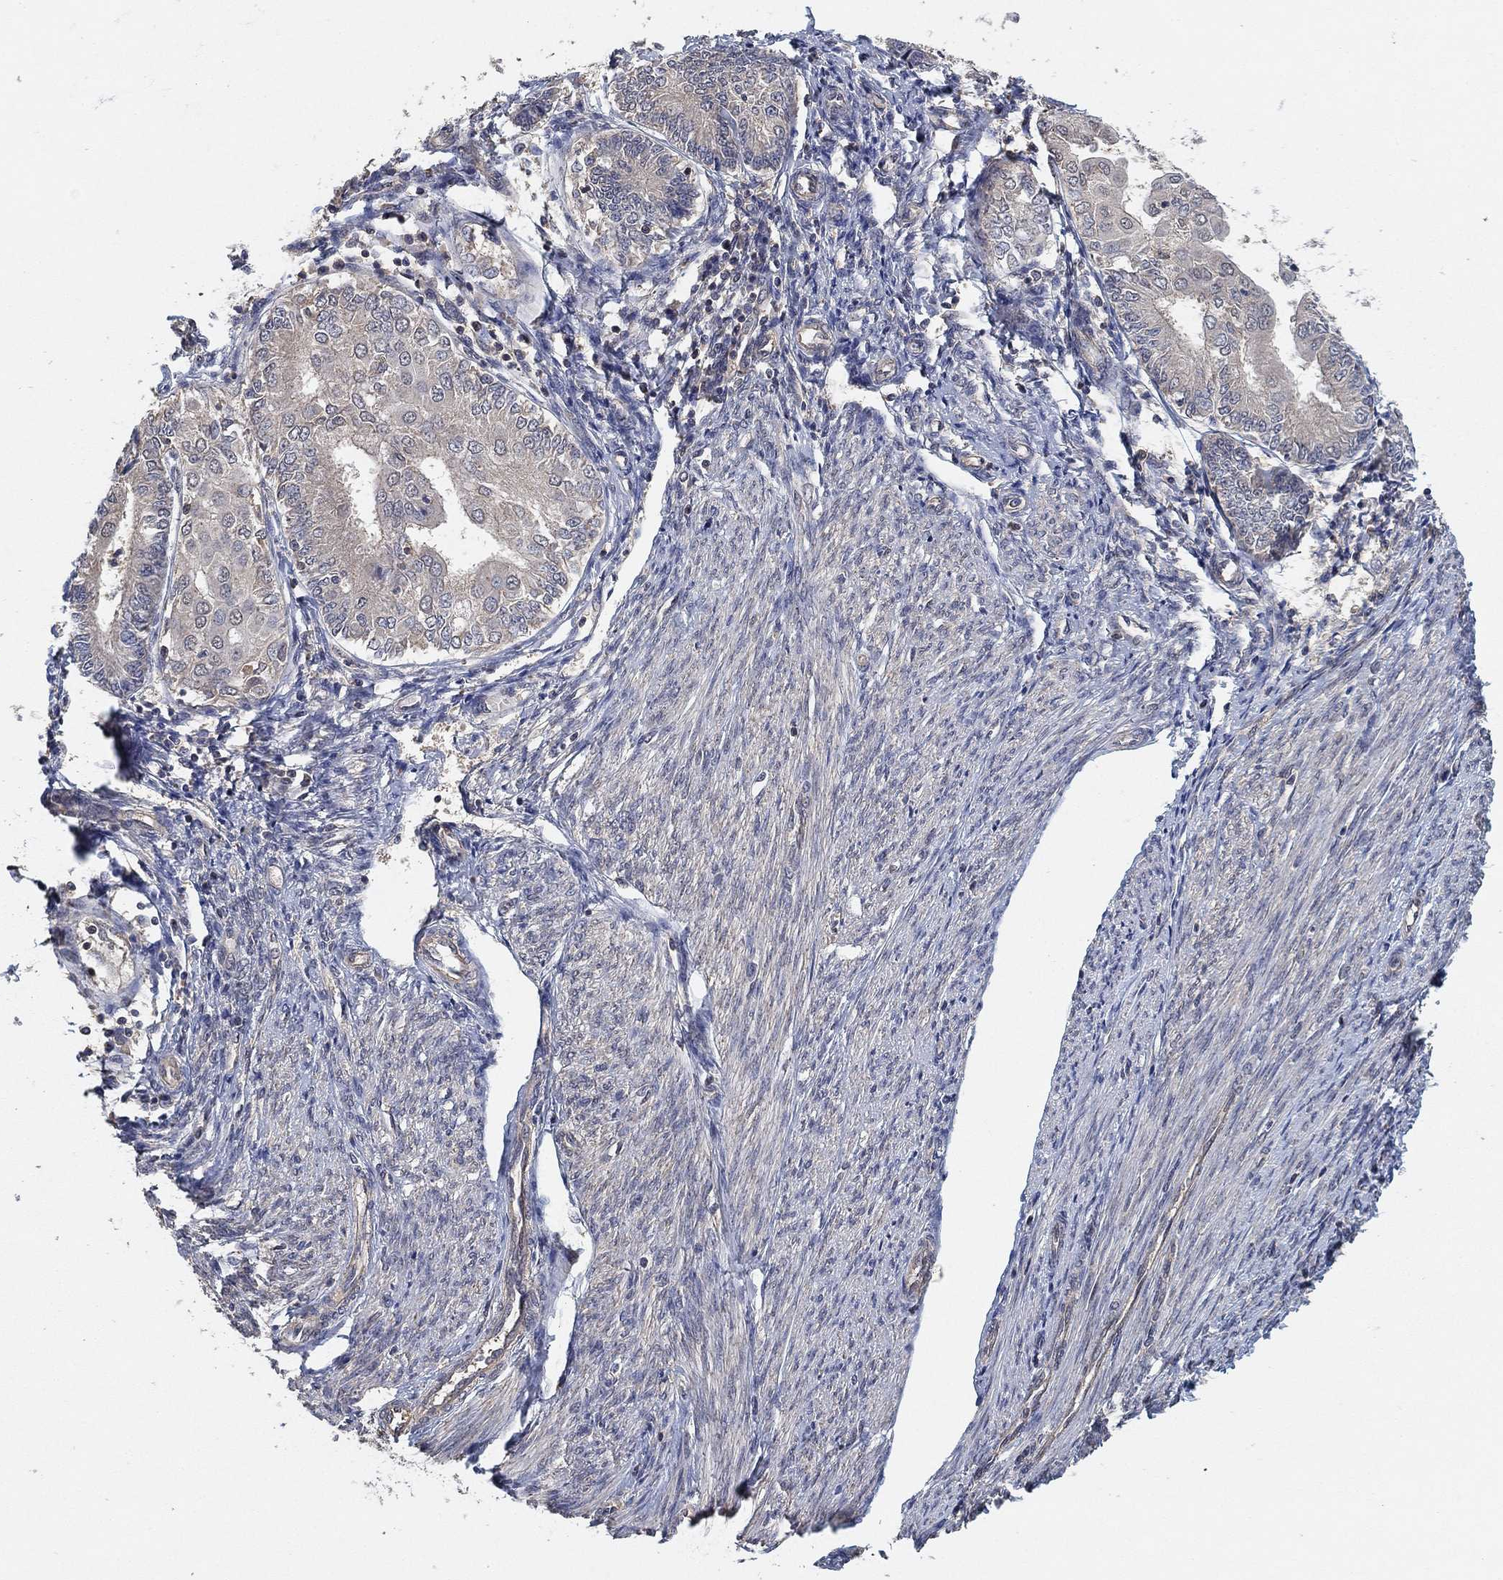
{"staining": {"intensity": "negative", "quantity": "none", "location": "none"}, "tissue": "endometrial cancer", "cell_type": "Tumor cells", "image_type": "cancer", "snomed": [{"axis": "morphology", "description": "Adenocarcinoma, NOS"}, {"axis": "topography", "description": "Endometrium"}], "caption": "DAB immunohistochemical staining of human endometrial cancer shows no significant positivity in tumor cells. (DAB IHC, high magnification).", "gene": "CCDC43", "patient": {"sex": "female", "age": 68}}